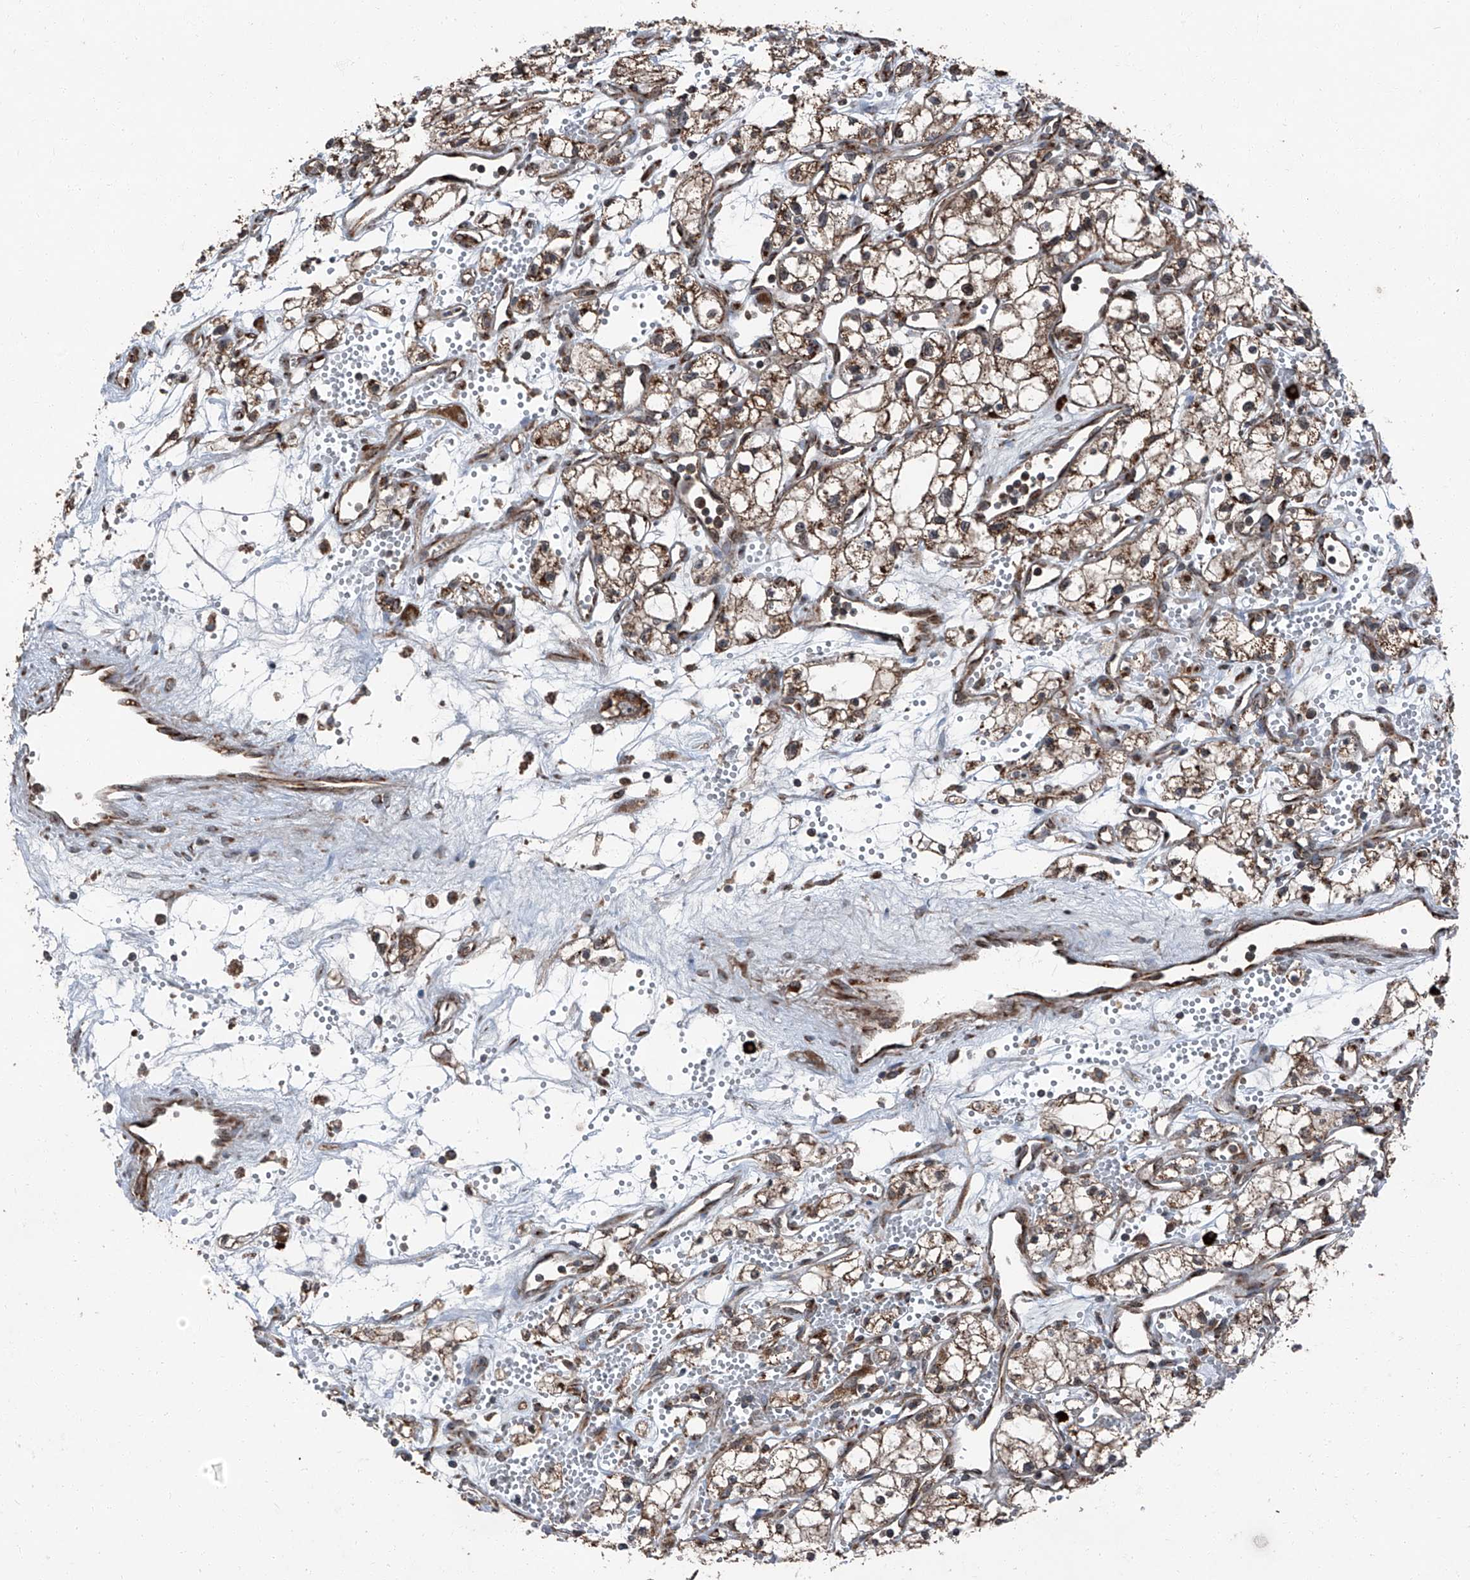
{"staining": {"intensity": "moderate", "quantity": ">75%", "location": "cytoplasmic/membranous"}, "tissue": "renal cancer", "cell_type": "Tumor cells", "image_type": "cancer", "snomed": [{"axis": "morphology", "description": "Adenocarcinoma, NOS"}, {"axis": "topography", "description": "Kidney"}], "caption": "Immunohistochemistry (IHC) staining of adenocarcinoma (renal), which displays medium levels of moderate cytoplasmic/membranous expression in approximately >75% of tumor cells indicating moderate cytoplasmic/membranous protein staining. The staining was performed using DAB (3,3'-diaminobenzidine) (brown) for protein detection and nuclei were counterstained in hematoxylin (blue).", "gene": "LIMK1", "patient": {"sex": "male", "age": 59}}